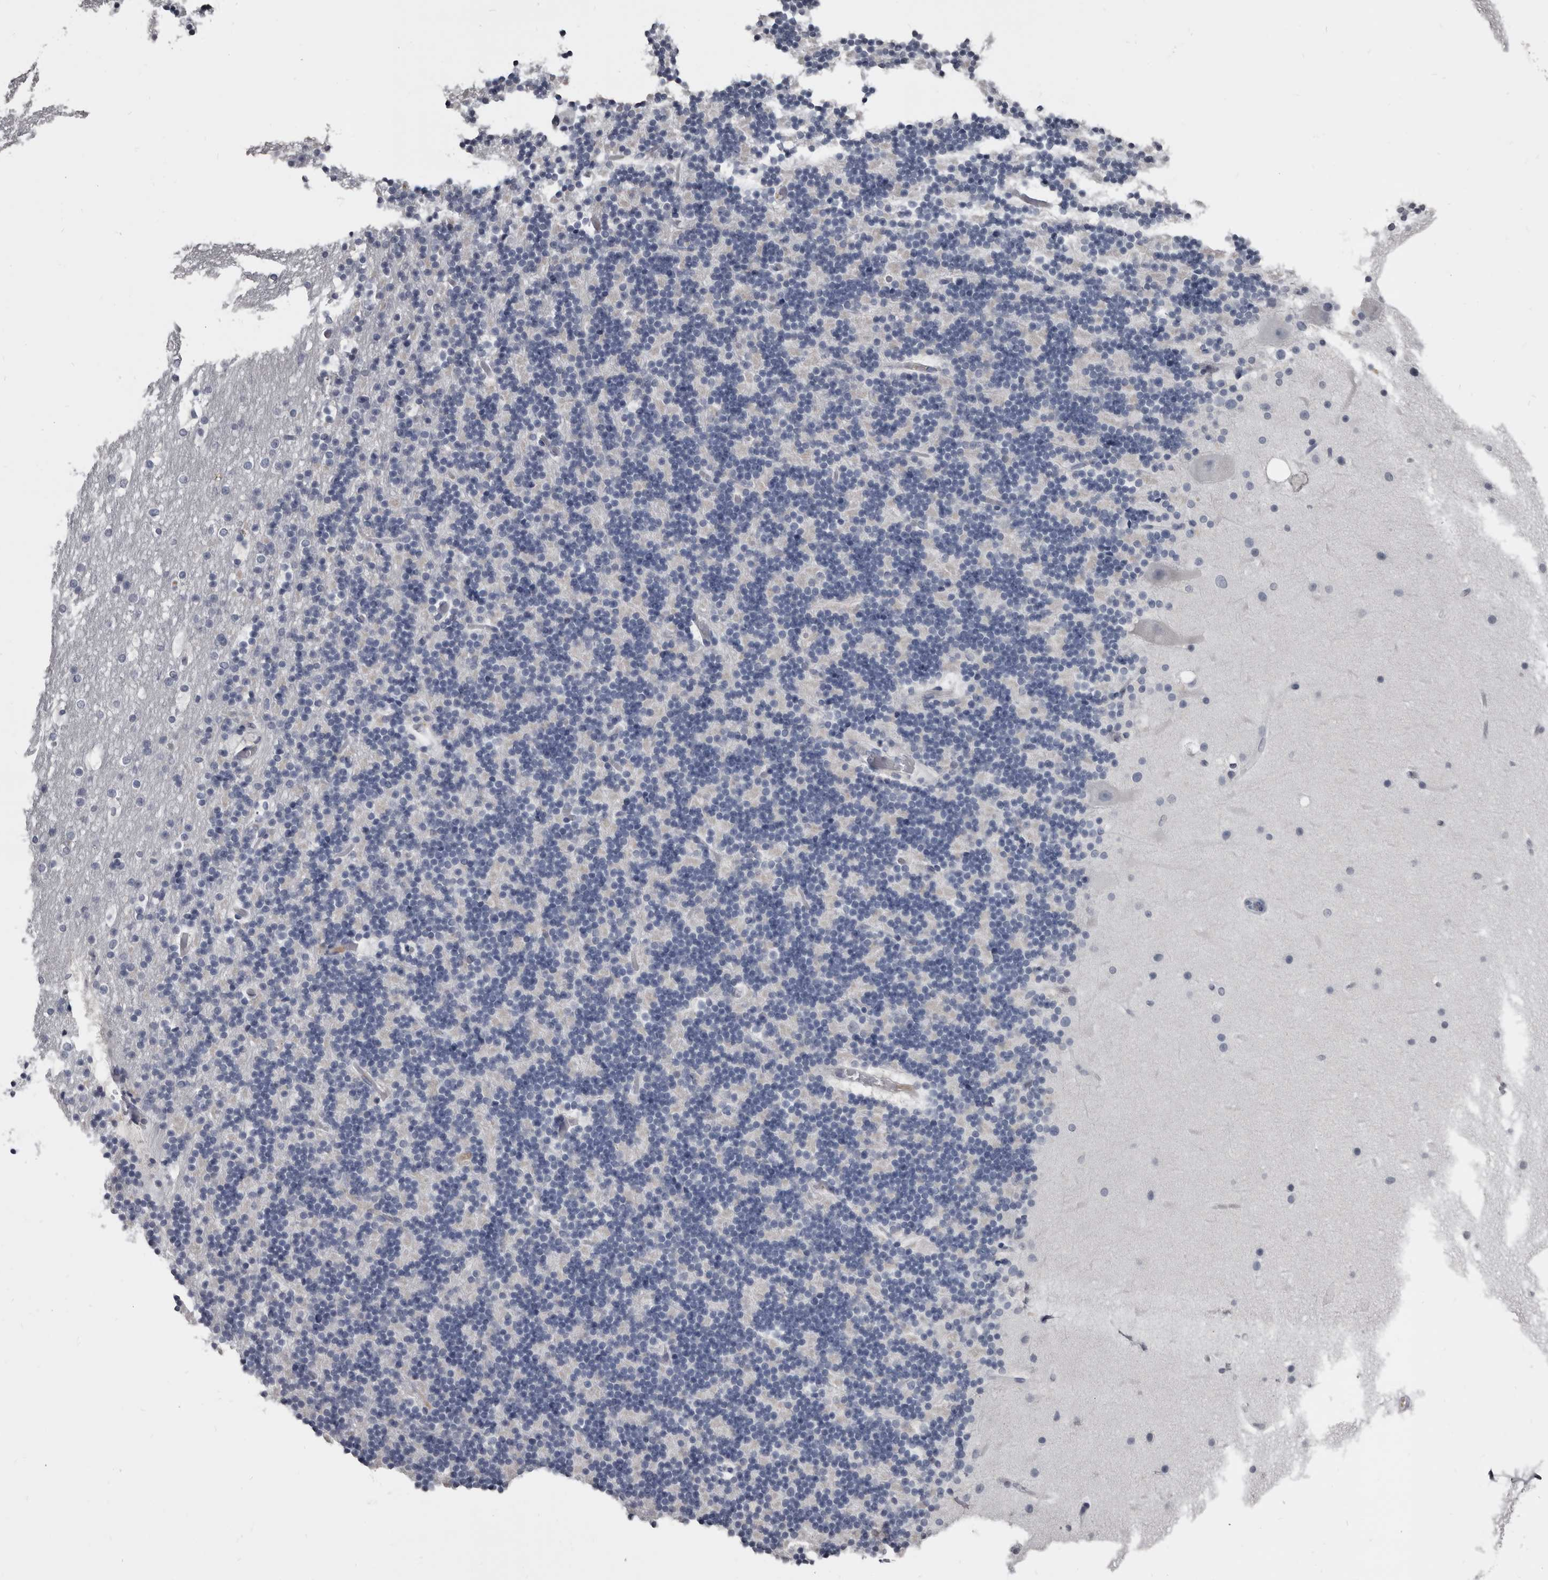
{"staining": {"intensity": "negative", "quantity": "none", "location": "none"}, "tissue": "cerebellum", "cell_type": "Cells in granular layer", "image_type": "normal", "snomed": [{"axis": "morphology", "description": "Normal tissue, NOS"}, {"axis": "topography", "description": "Cerebellum"}], "caption": "Unremarkable cerebellum was stained to show a protein in brown. There is no significant expression in cells in granular layer. (Brightfield microscopy of DAB (3,3'-diaminobenzidine) immunohistochemistry at high magnification).", "gene": "GREB1", "patient": {"sex": "male", "age": 57}}